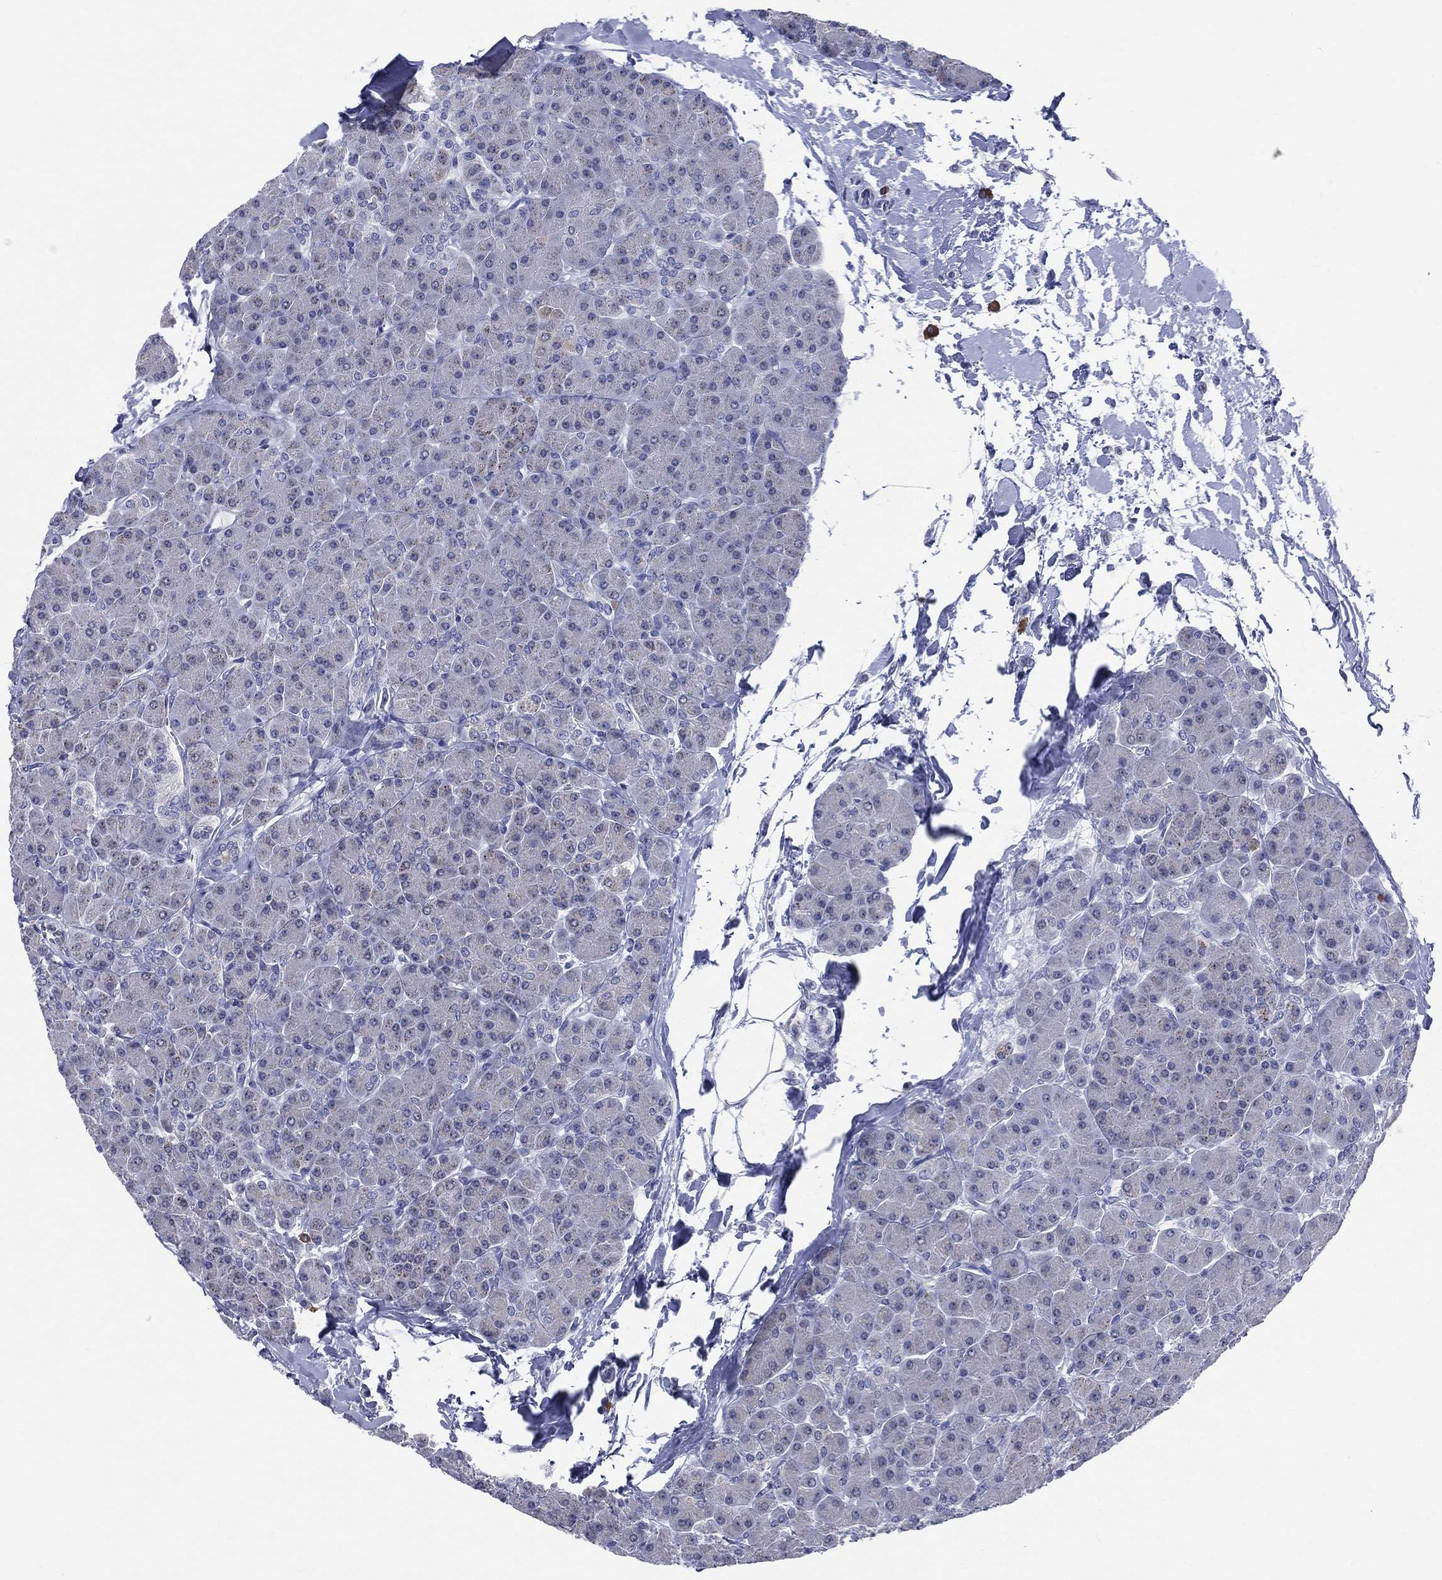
{"staining": {"intensity": "negative", "quantity": "none", "location": "none"}, "tissue": "pancreas", "cell_type": "Exocrine glandular cells", "image_type": "normal", "snomed": [{"axis": "morphology", "description": "Normal tissue, NOS"}, {"axis": "topography", "description": "Pancreas"}], "caption": "A high-resolution micrograph shows immunohistochemistry staining of normal pancreas, which reveals no significant staining in exocrine glandular cells.", "gene": "AKAP3", "patient": {"sex": "female", "age": 44}}